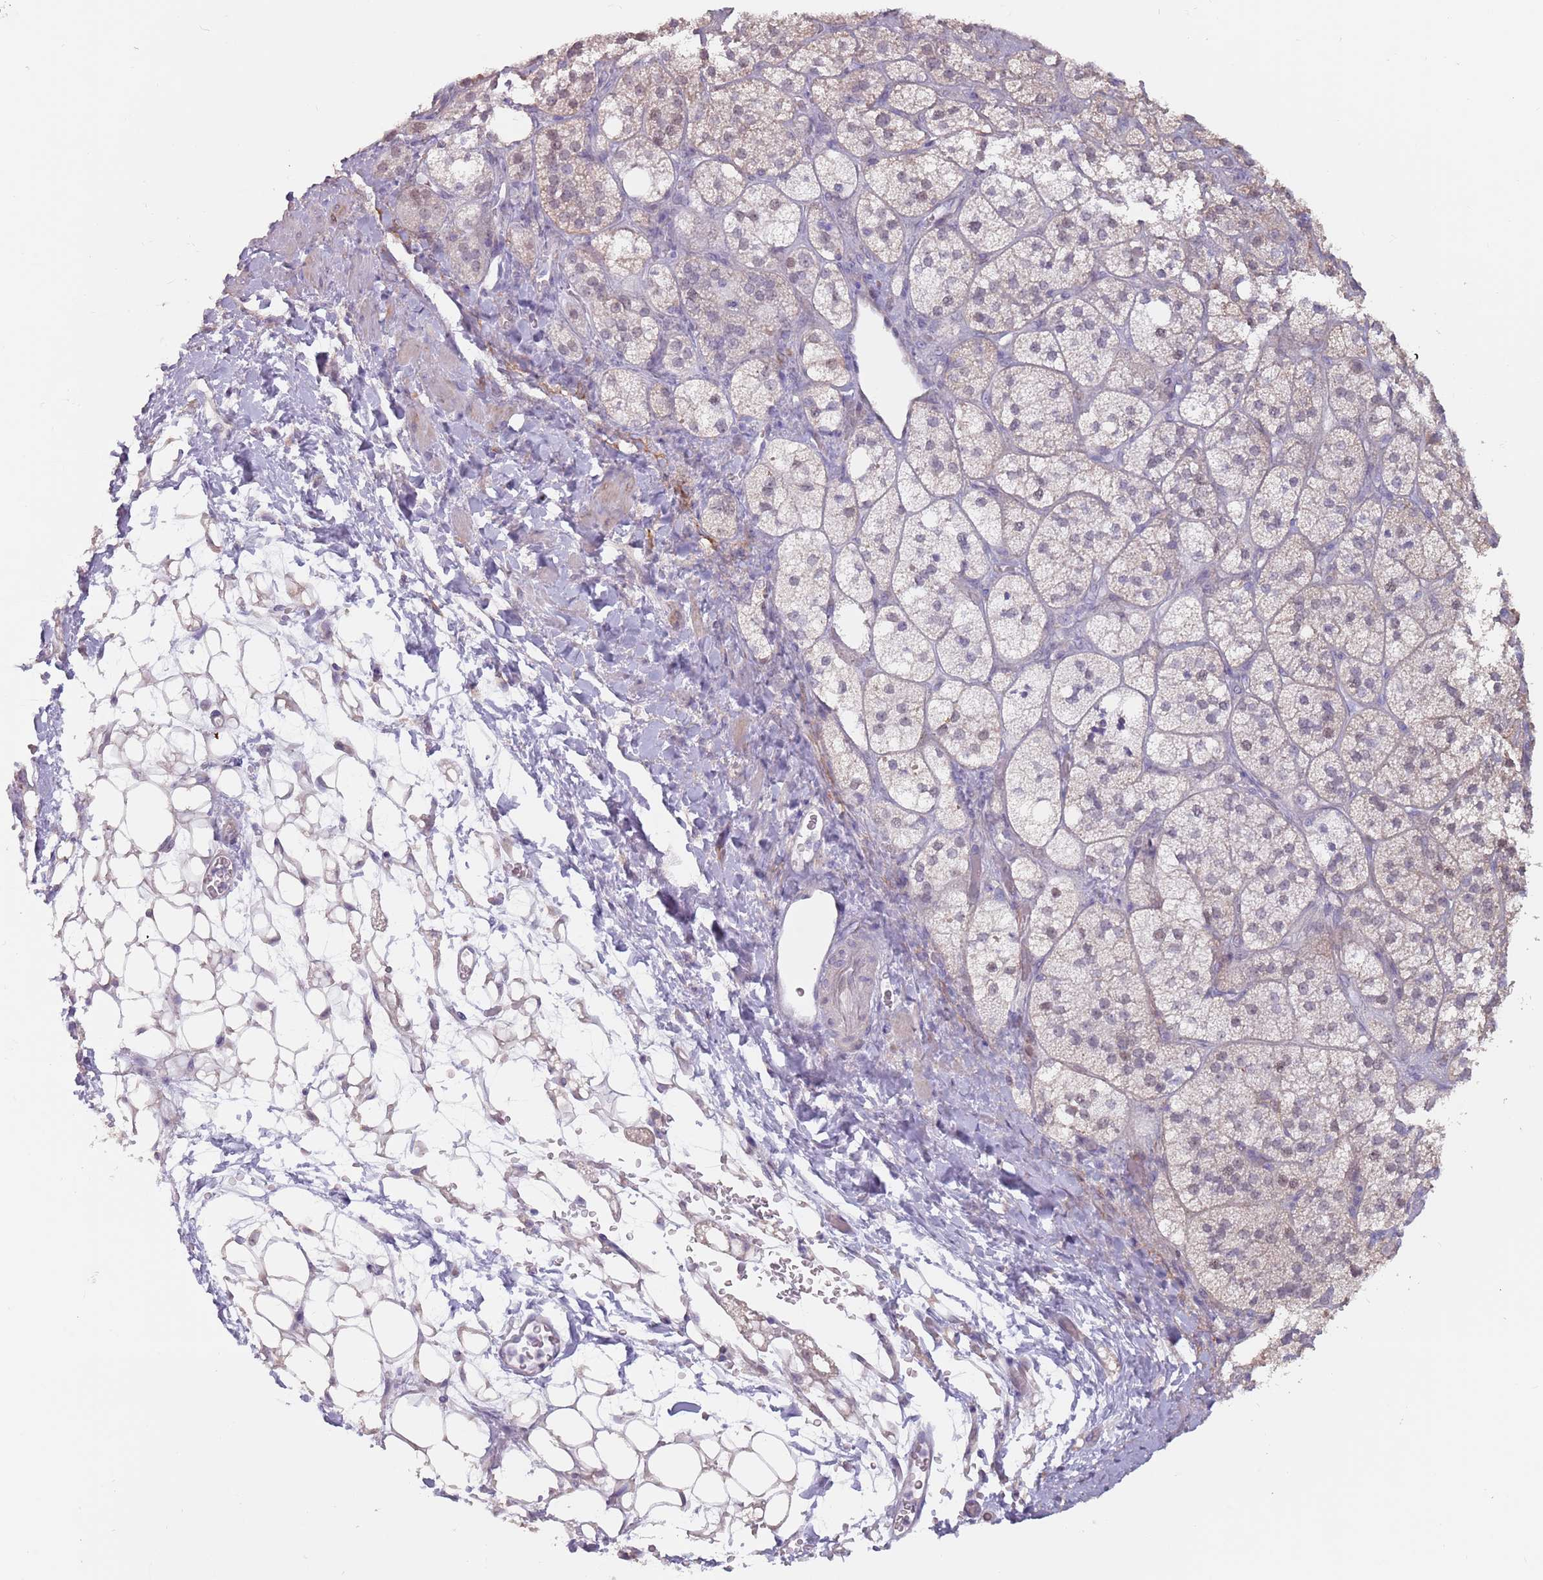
{"staining": {"intensity": "negative", "quantity": "none", "location": "none"}, "tissue": "adrenal gland", "cell_type": "Glandular cells", "image_type": "normal", "snomed": [{"axis": "morphology", "description": "Normal tissue, NOS"}, {"axis": "topography", "description": "Adrenal gland"}], "caption": "Immunohistochemistry (IHC) of normal adrenal gland shows no positivity in glandular cells.", "gene": "DXO", "patient": {"sex": "male", "age": 61}}